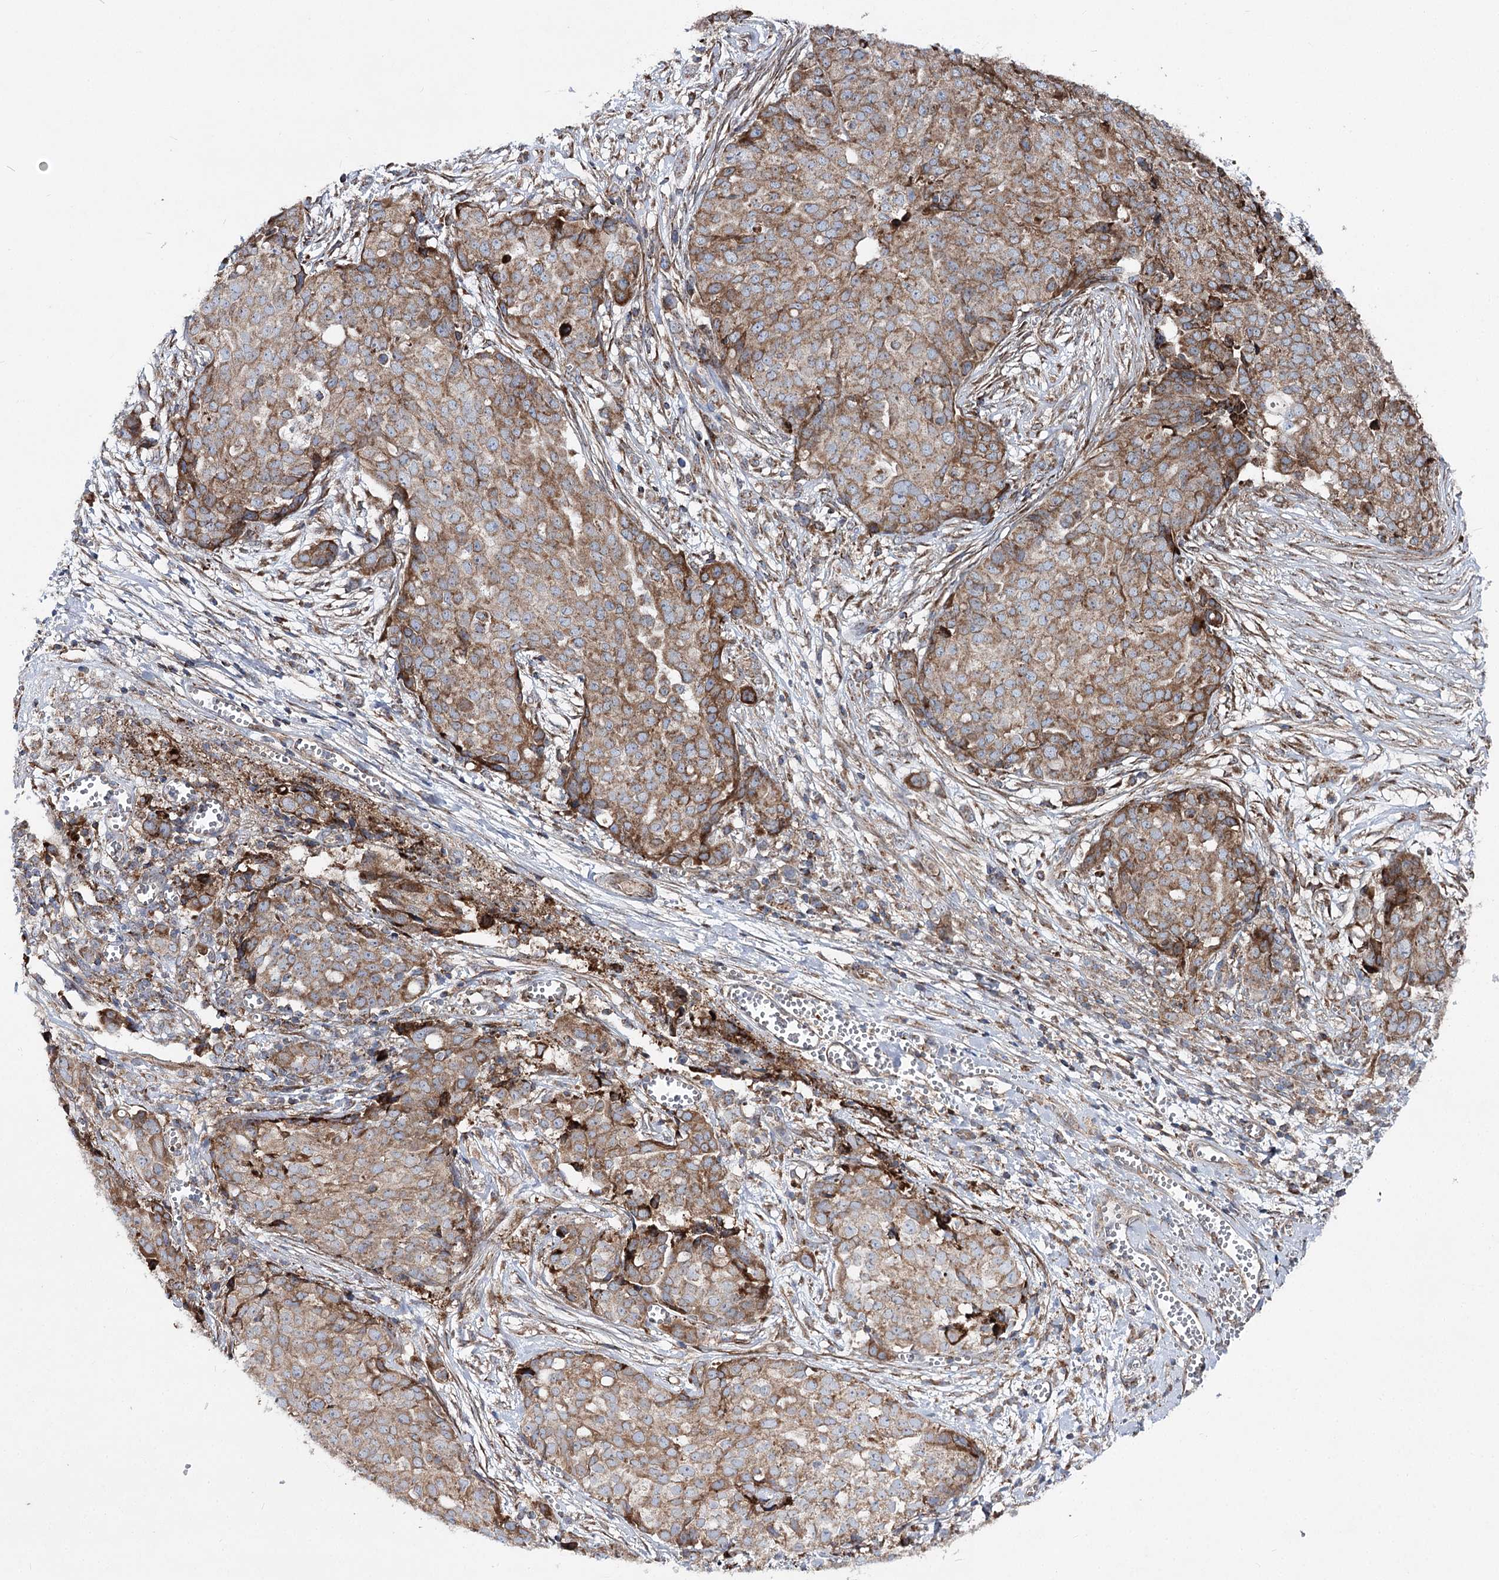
{"staining": {"intensity": "moderate", "quantity": ">75%", "location": "cytoplasmic/membranous"}, "tissue": "ovarian cancer", "cell_type": "Tumor cells", "image_type": "cancer", "snomed": [{"axis": "morphology", "description": "Cystadenocarcinoma, serous, NOS"}, {"axis": "topography", "description": "Soft tissue"}, {"axis": "topography", "description": "Ovary"}], "caption": "Brown immunohistochemical staining in human serous cystadenocarcinoma (ovarian) exhibits moderate cytoplasmic/membranous positivity in approximately >75% of tumor cells.", "gene": "MSANTD2", "patient": {"sex": "female", "age": 57}}